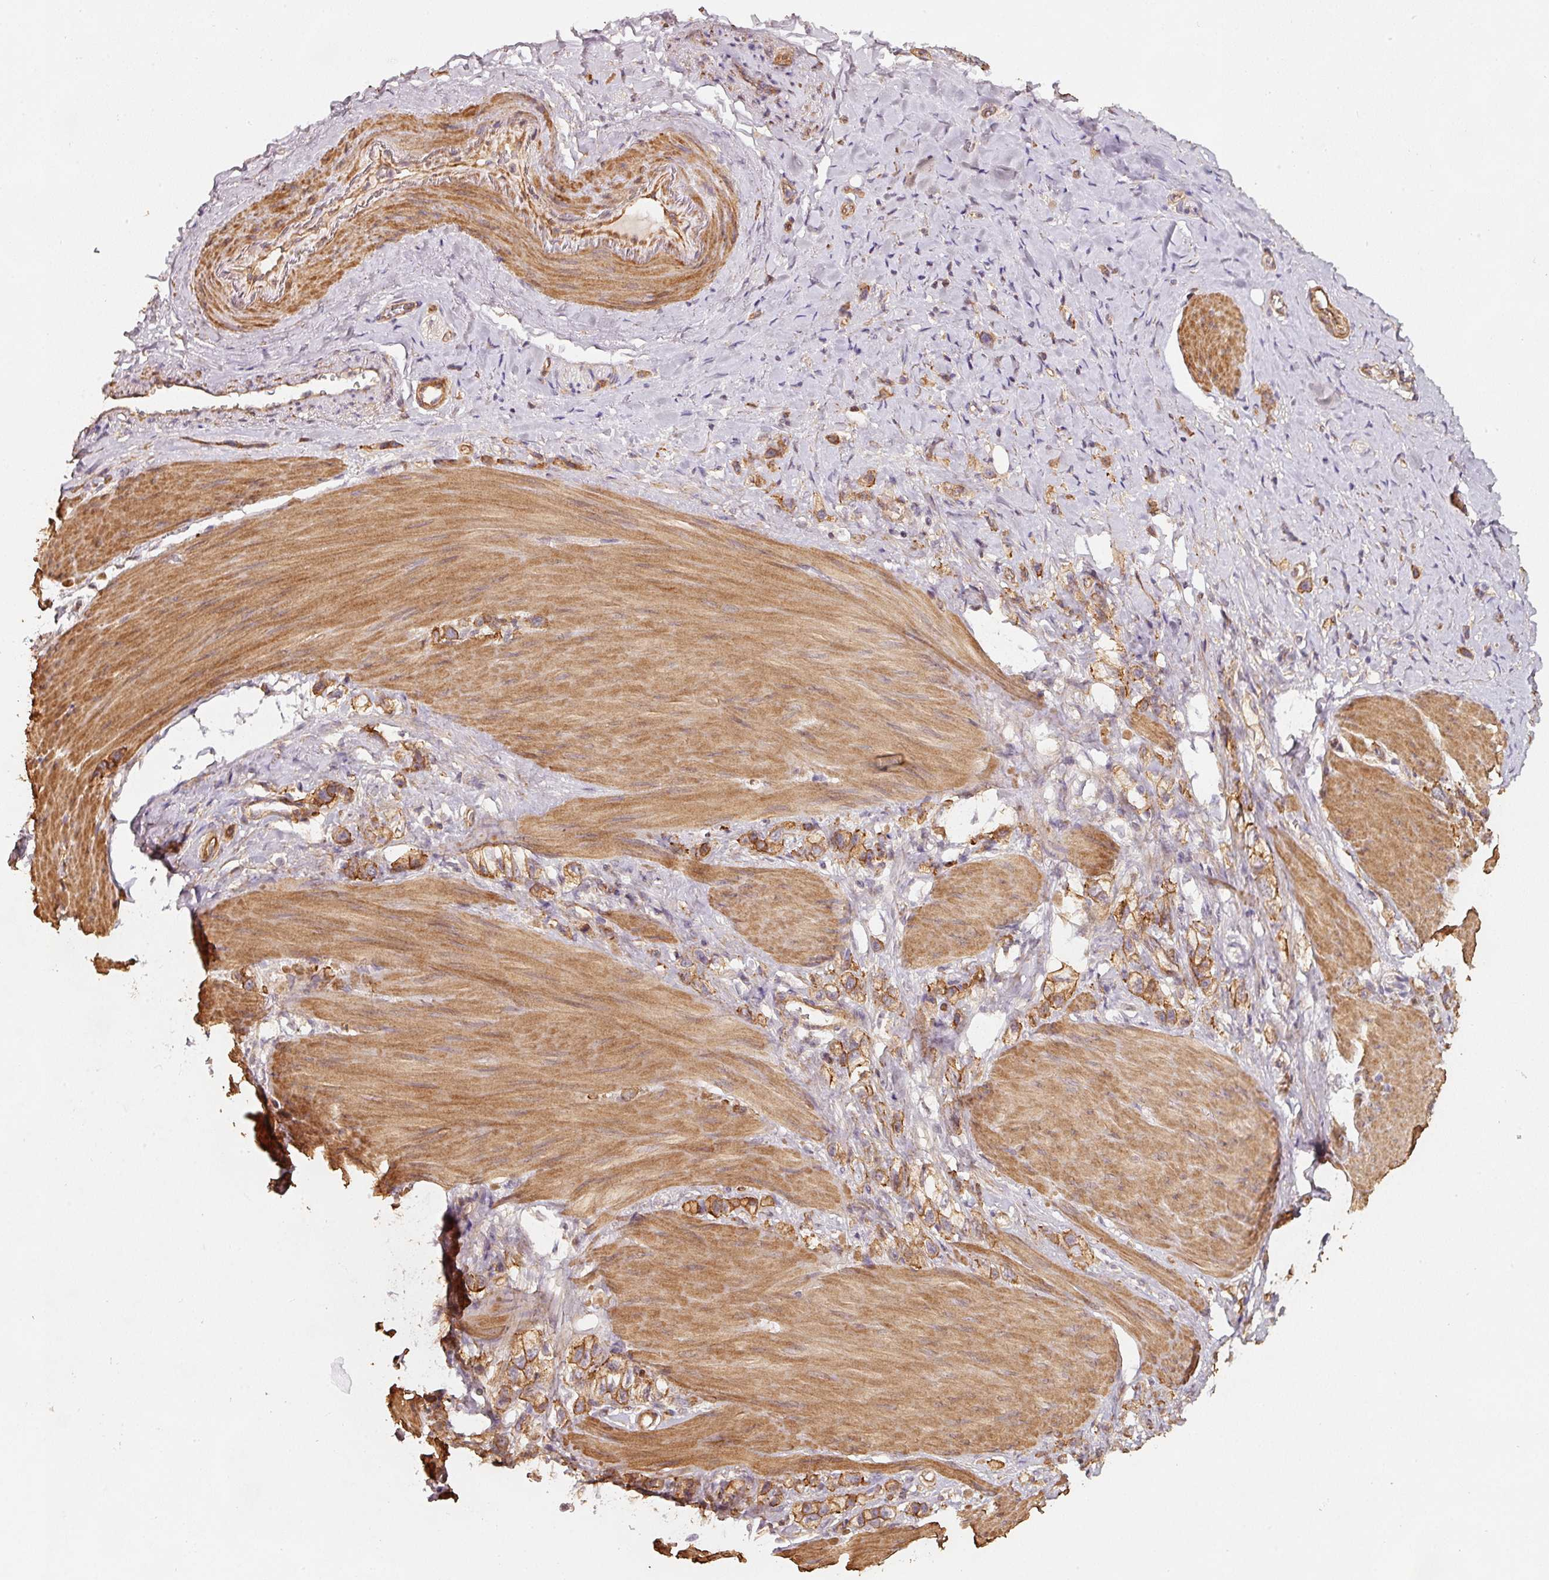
{"staining": {"intensity": "moderate", "quantity": ">75%", "location": "cytoplasmic/membranous"}, "tissue": "stomach cancer", "cell_type": "Tumor cells", "image_type": "cancer", "snomed": [{"axis": "morphology", "description": "Adenocarcinoma, NOS"}, {"axis": "topography", "description": "Stomach"}], "caption": "Protein analysis of stomach cancer tissue reveals moderate cytoplasmic/membranous staining in about >75% of tumor cells.", "gene": "CEP95", "patient": {"sex": "female", "age": 65}}